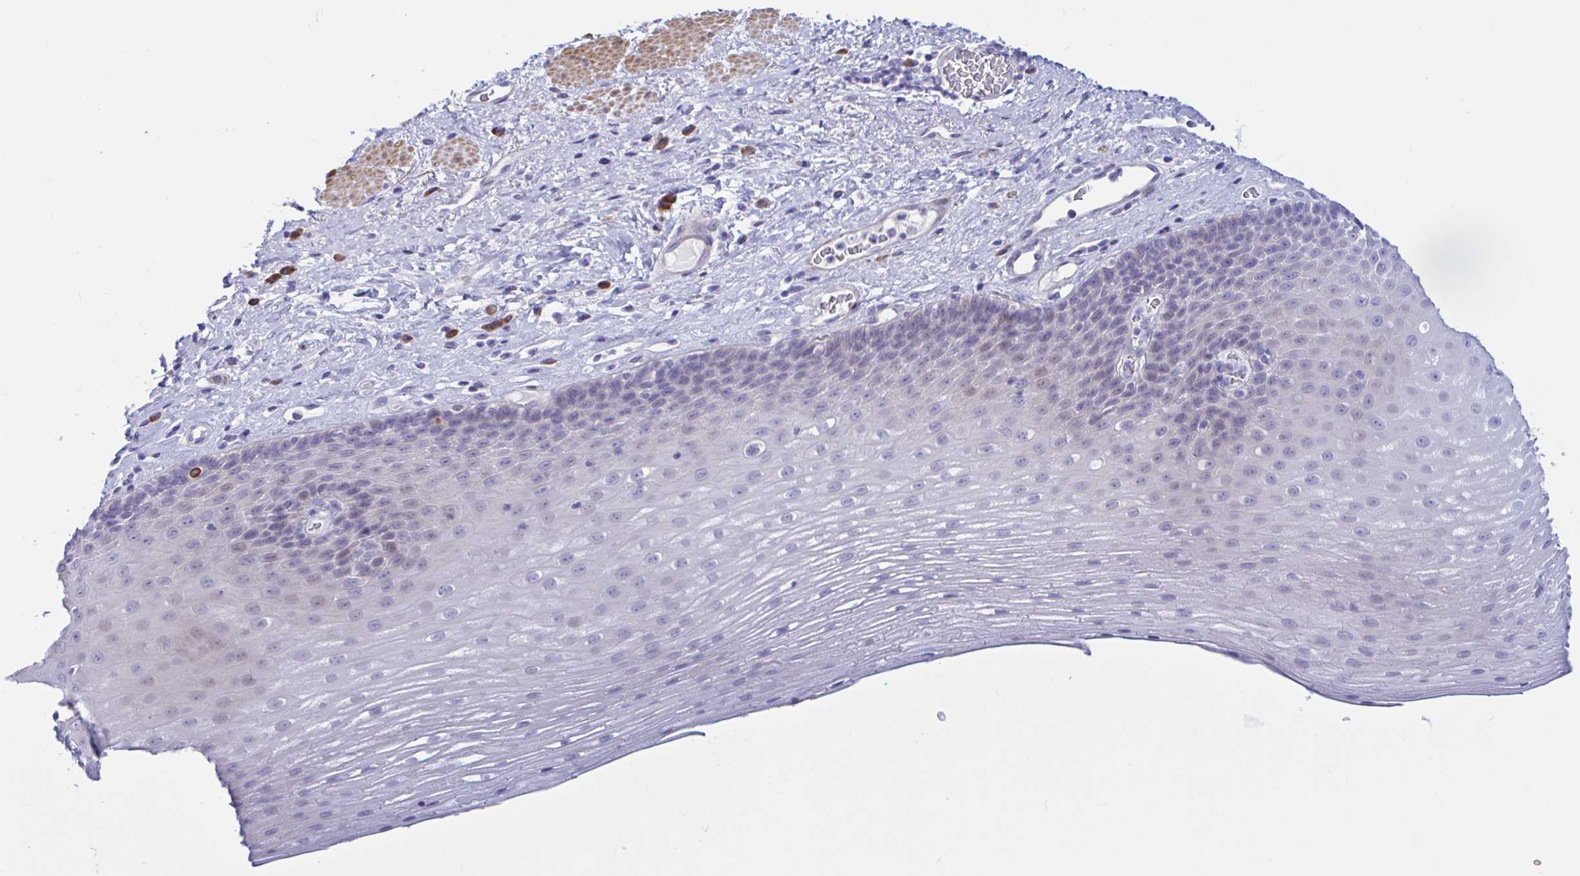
{"staining": {"intensity": "negative", "quantity": "none", "location": "none"}, "tissue": "esophagus", "cell_type": "Squamous epithelial cells", "image_type": "normal", "snomed": [{"axis": "morphology", "description": "Normal tissue, NOS"}, {"axis": "topography", "description": "Esophagus"}], "caption": "DAB (3,3'-diaminobenzidine) immunohistochemical staining of normal esophagus demonstrates no significant positivity in squamous epithelial cells.", "gene": "ENSG00000271254", "patient": {"sex": "male", "age": 62}}